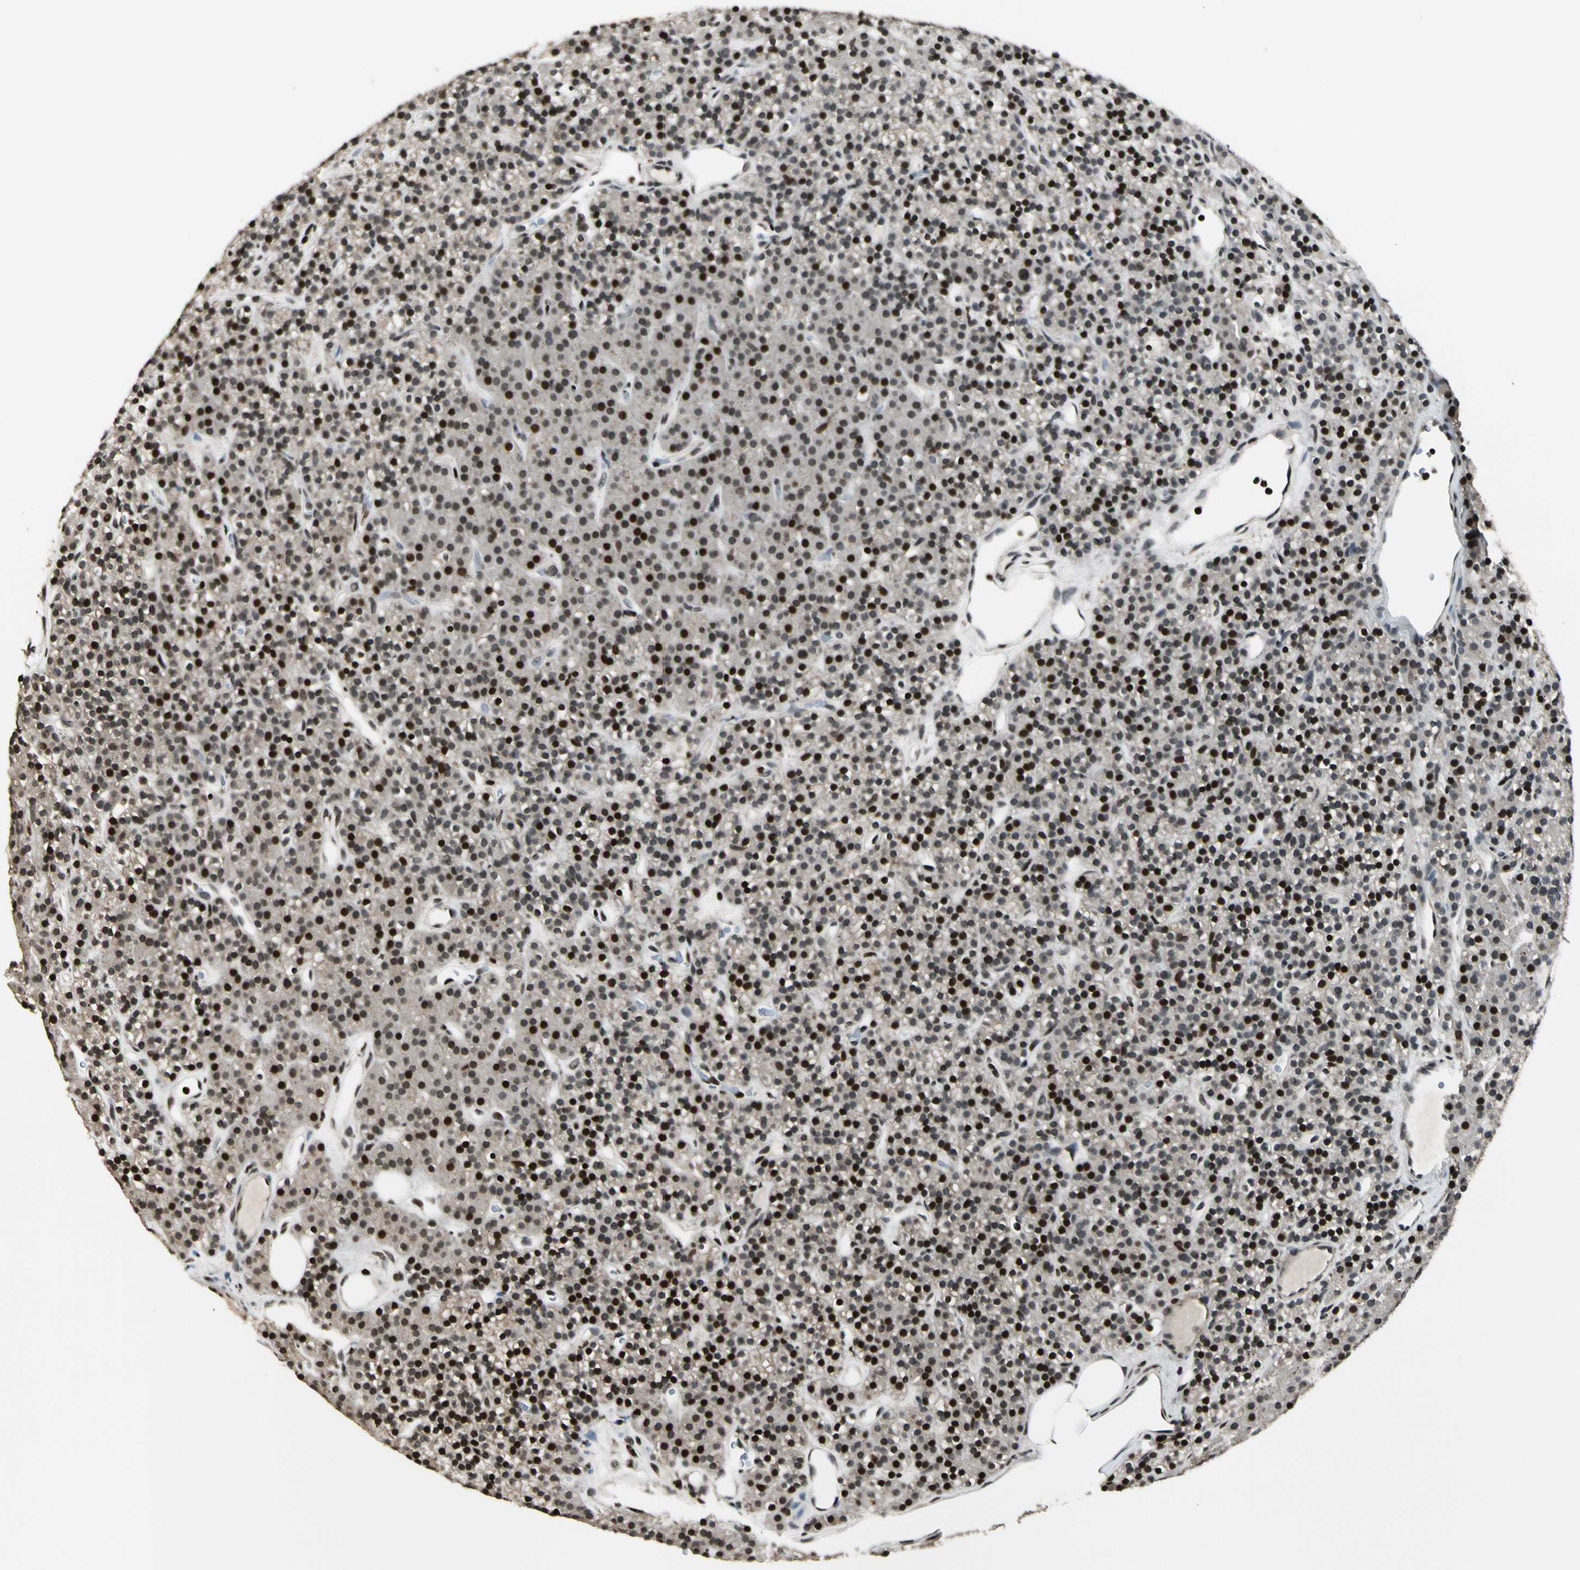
{"staining": {"intensity": "moderate", "quantity": ">75%", "location": "nuclear"}, "tissue": "parathyroid gland", "cell_type": "Glandular cells", "image_type": "normal", "snomed": [{"axis": "morphology", "description": "Normal tissue, NOS"}, {"axis": "morphology", "description": "Hyperplasia, NOS"}, {"axis": "topography", "description": "Parathyroid gland"}], "caption": "This micrograph exhibits immunohistochemistry staining of normal human parathyroid gland, with medium moderate nuclear expression in approximately >75% of glandular cells.", "gene": "TSHZ3", "patient": {"sex": "male", "age": 44}}